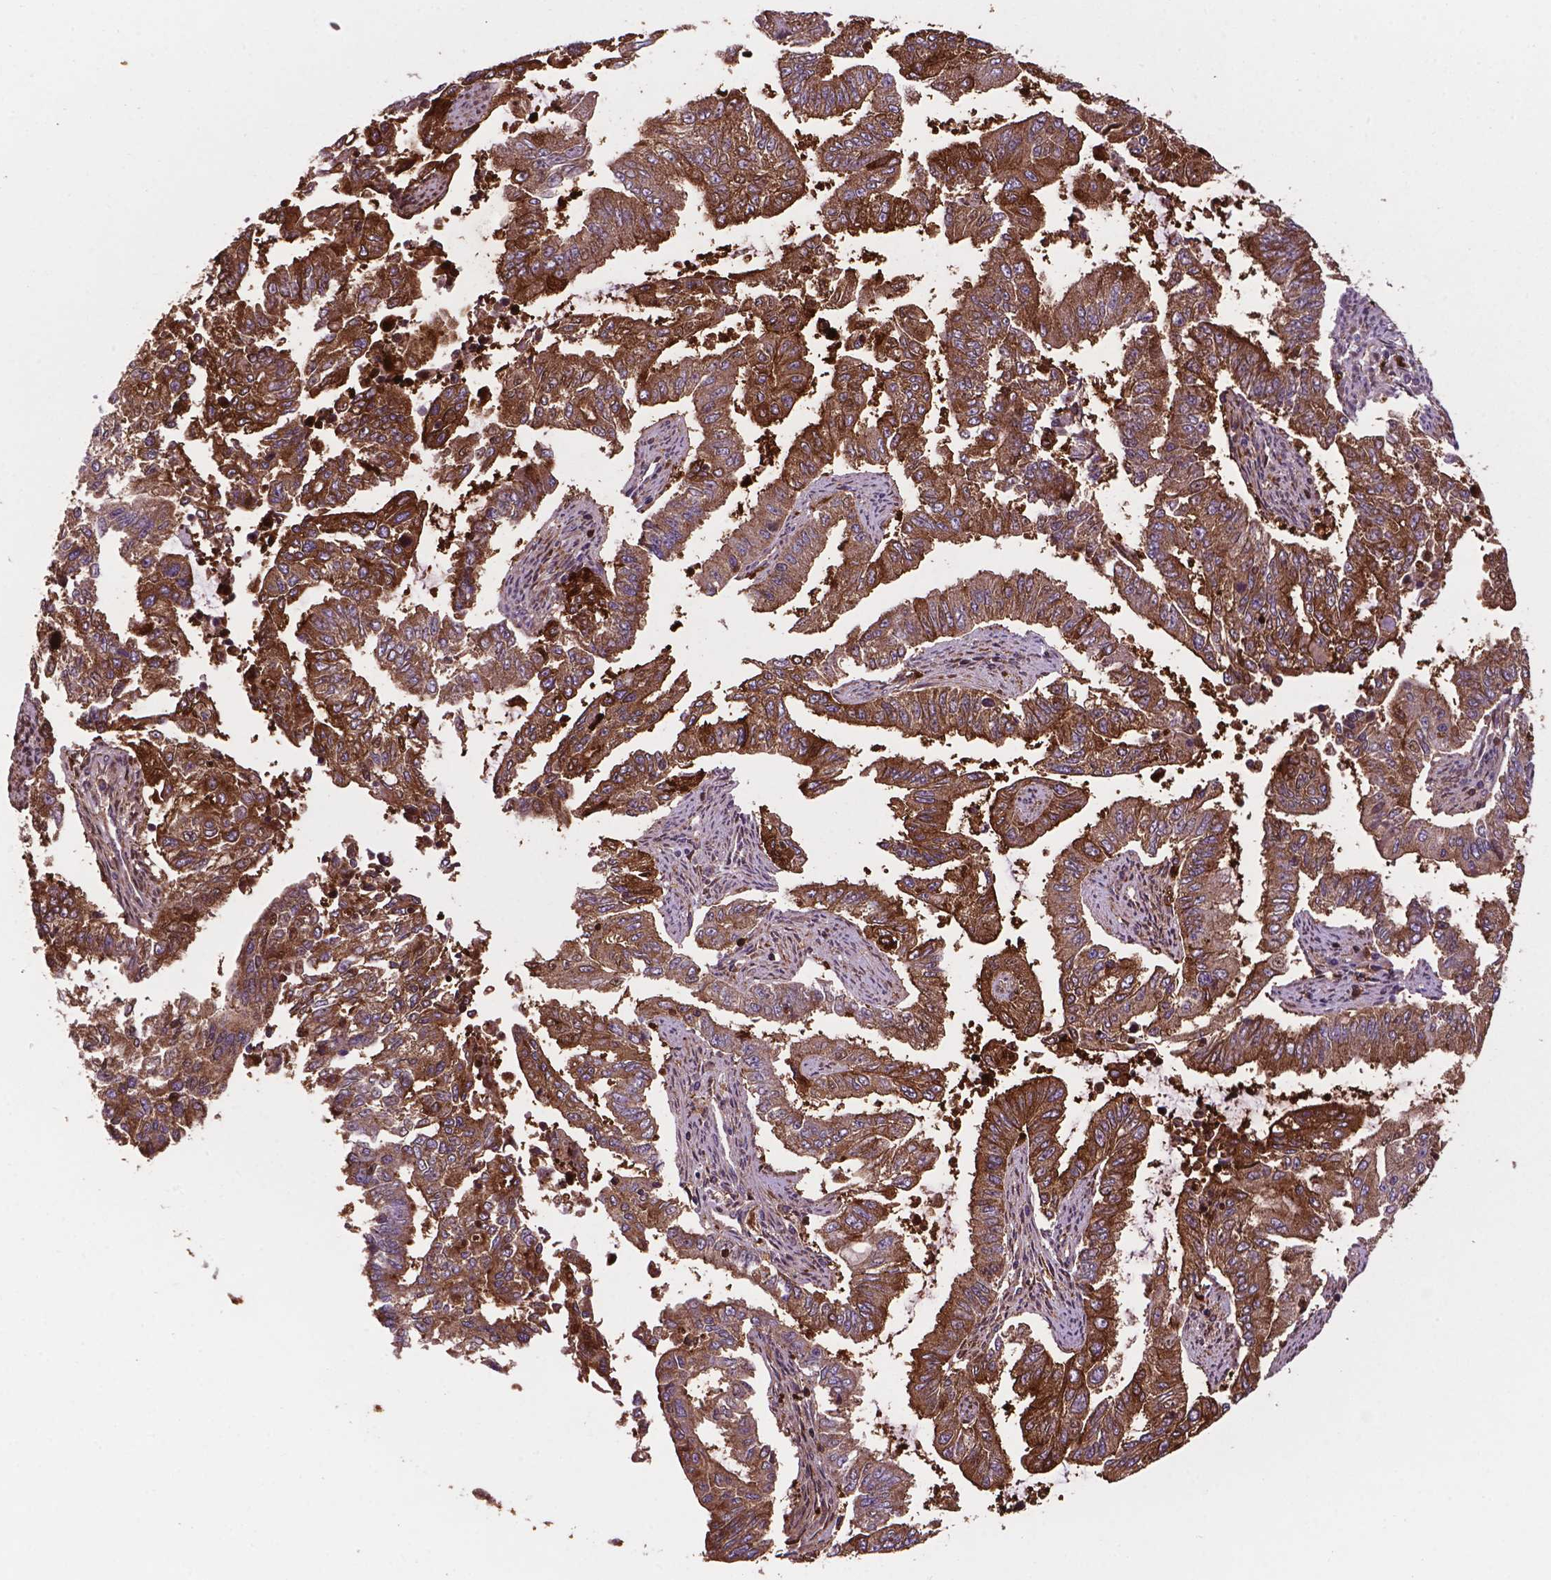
{"staining": {"intensity": "moderate", "quantity": ">75%", "location": "cytoplasmic/membranous"}, "tissue": "endometrial cancer", "cell_type": "Tumor cells", "image_type": "cancer", "snomed": [{"axis": "morphology", "description": "Adenocarcinoma, NOS"}, {"axis": "topography", "description": "Uterus"}], "caption": "Immunohistochemical staining of human endometrial cancer shows medium levels of moderate cytoplasmic/membranous protein expression in approximately >75% of tumor cells. Using DAB (brown) and hematoxylin (blue) stains, captured at high magnification using brightfield microscopy.", "gene": "SMAD3", "patient": {"sex": "female", "age": 59}}